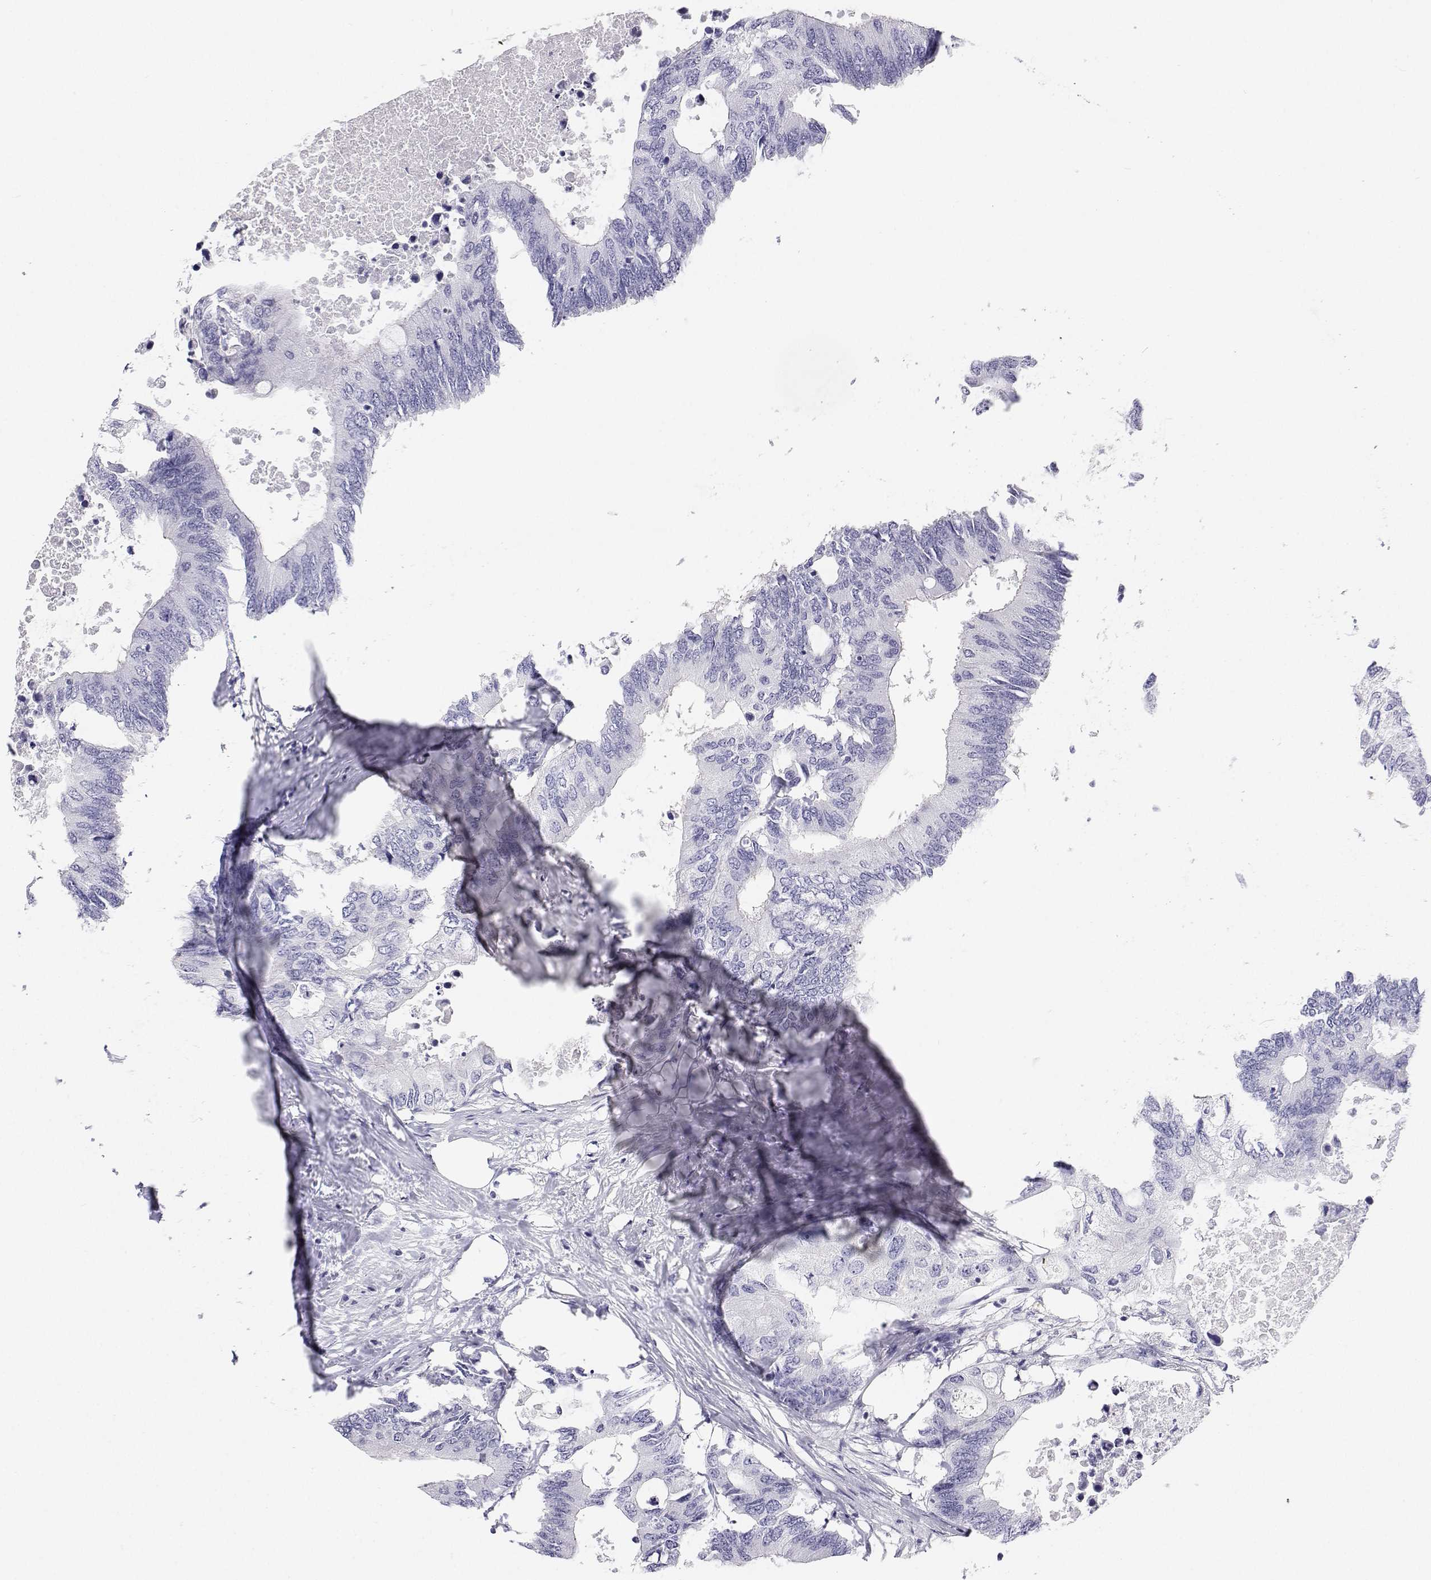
{"staining": {"intensity": "negative", "quantity": "none", "location": "none"}, "tissue": "colorectal cancer", "cell_type": "Tumor cells", "image_type": "cancer", "snomed": [{"axis": "morphology", "description": "Adenocarcinoma, NOS"}, {"axis": "topography", "description": "Colon"}], "caption": "A histopathology image of colorectal cancer (adenocarcinoma) stained for a protein shows no brown staining in tumor cells.", "gene": "BHMT", "patient": {"sex": "male", "age": 71}}